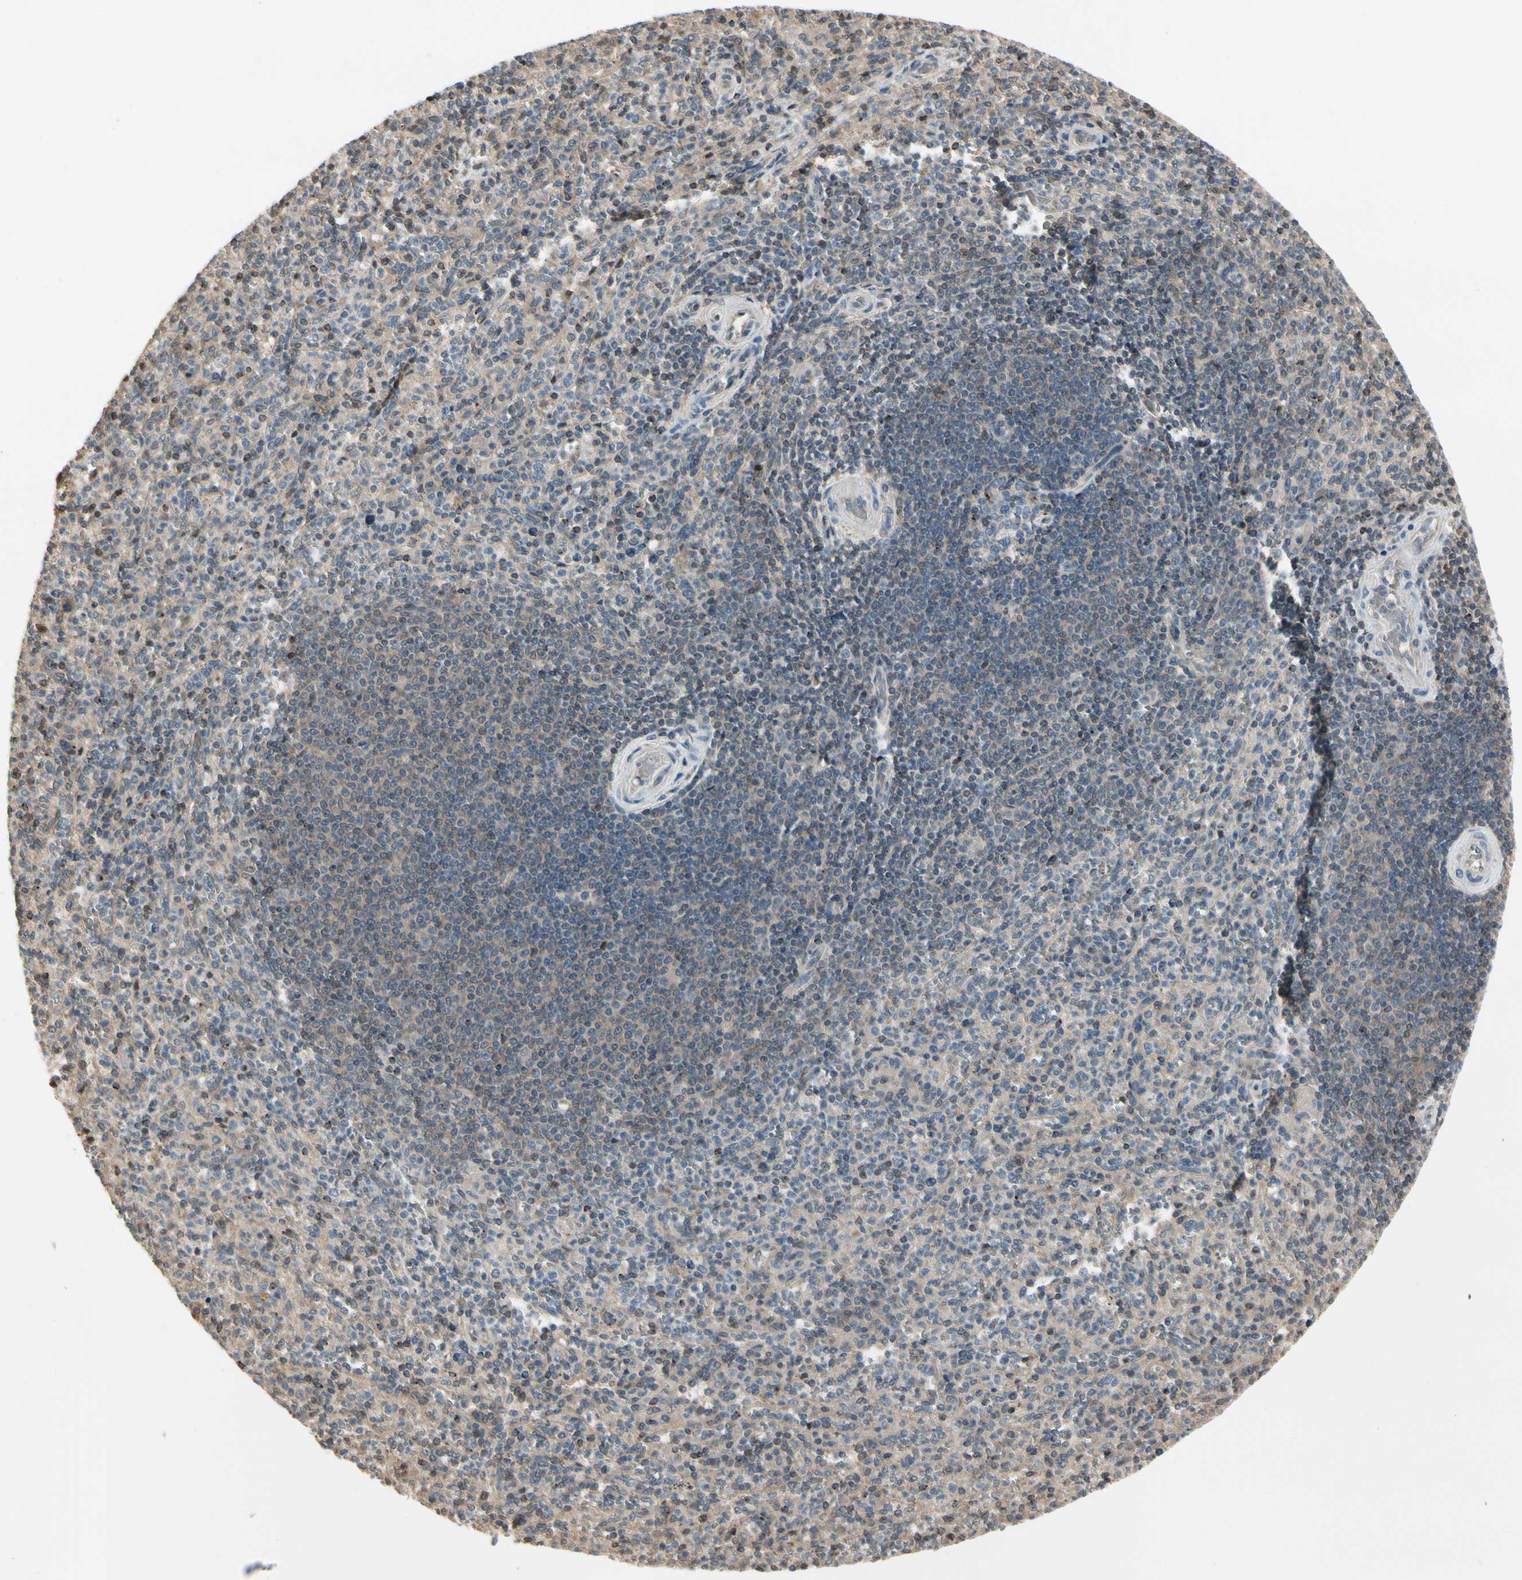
{"staining": {"intensity": "weak", "quantity": "25%-75%", "location": "cytoplasmic/membranous"}, "tissue": "spleen", "cell_type": "Cells in red pulp", "image_type": "normal", "snomed": [{"axis": "morphology", "description": "Normal tissue, NOS"}, {"axis": "topography", "description": "Spleen"}], "caption": "This photomicrograph displays IHC staining of normal spleen, with low weak cytoplasmic/membranous staining in approximately 25%-75% of cells in red pulp.", "gene": "EVC", "patient": {"sex": "male", "age": 36}}